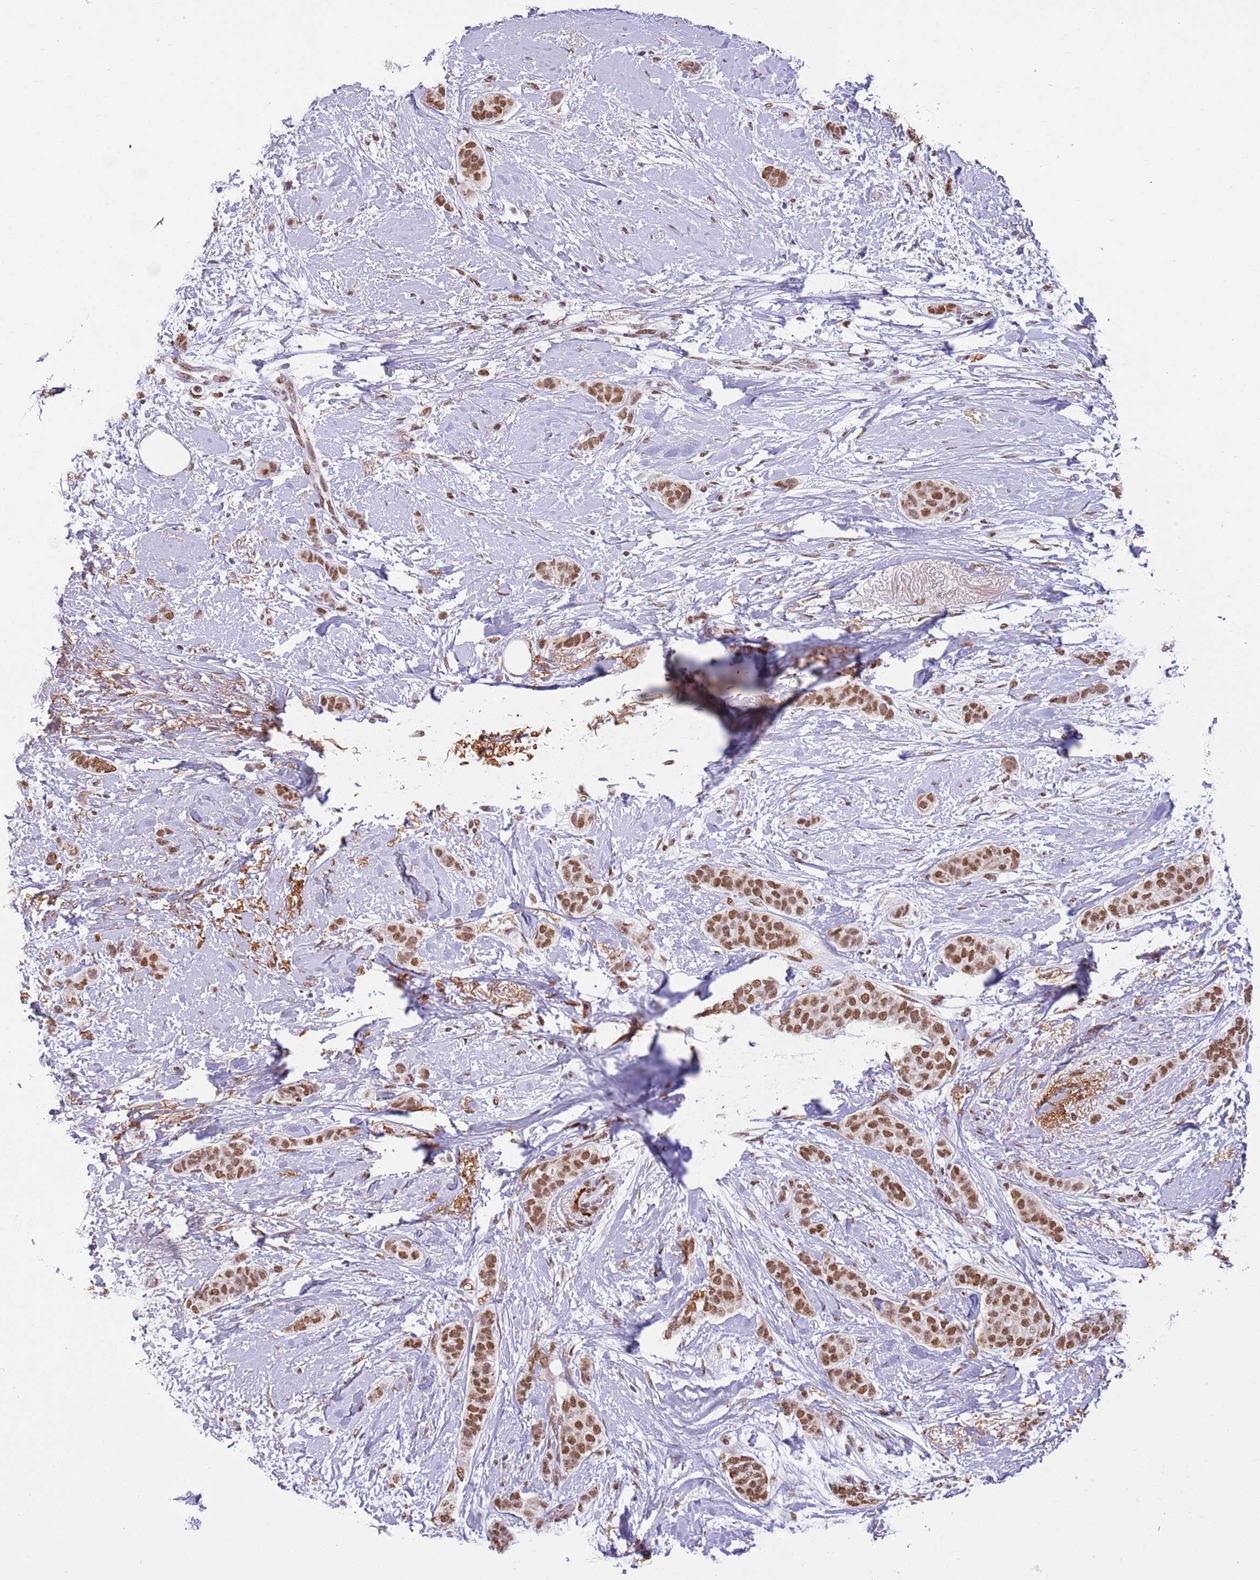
{"staining": {"intensity": "moderate", "quantity": ">75%", "location": "nuclear"}, "tissue": "breast cancer", "cell_type": "Tumor cells", "image_type": "cancer", "snomed": [{"axis": "morphology", "description": "Duct carcinoma"}, {"axis": "topography", "description": "Breast"}], "caption": "A micrograph of human breast cancer (intraductal carcinoma) stained for a protein reveals moderate nuclear brown staining in tumor cells.", "gene": "TRIM32", "patient": {"sex": "female", "age": 72}}